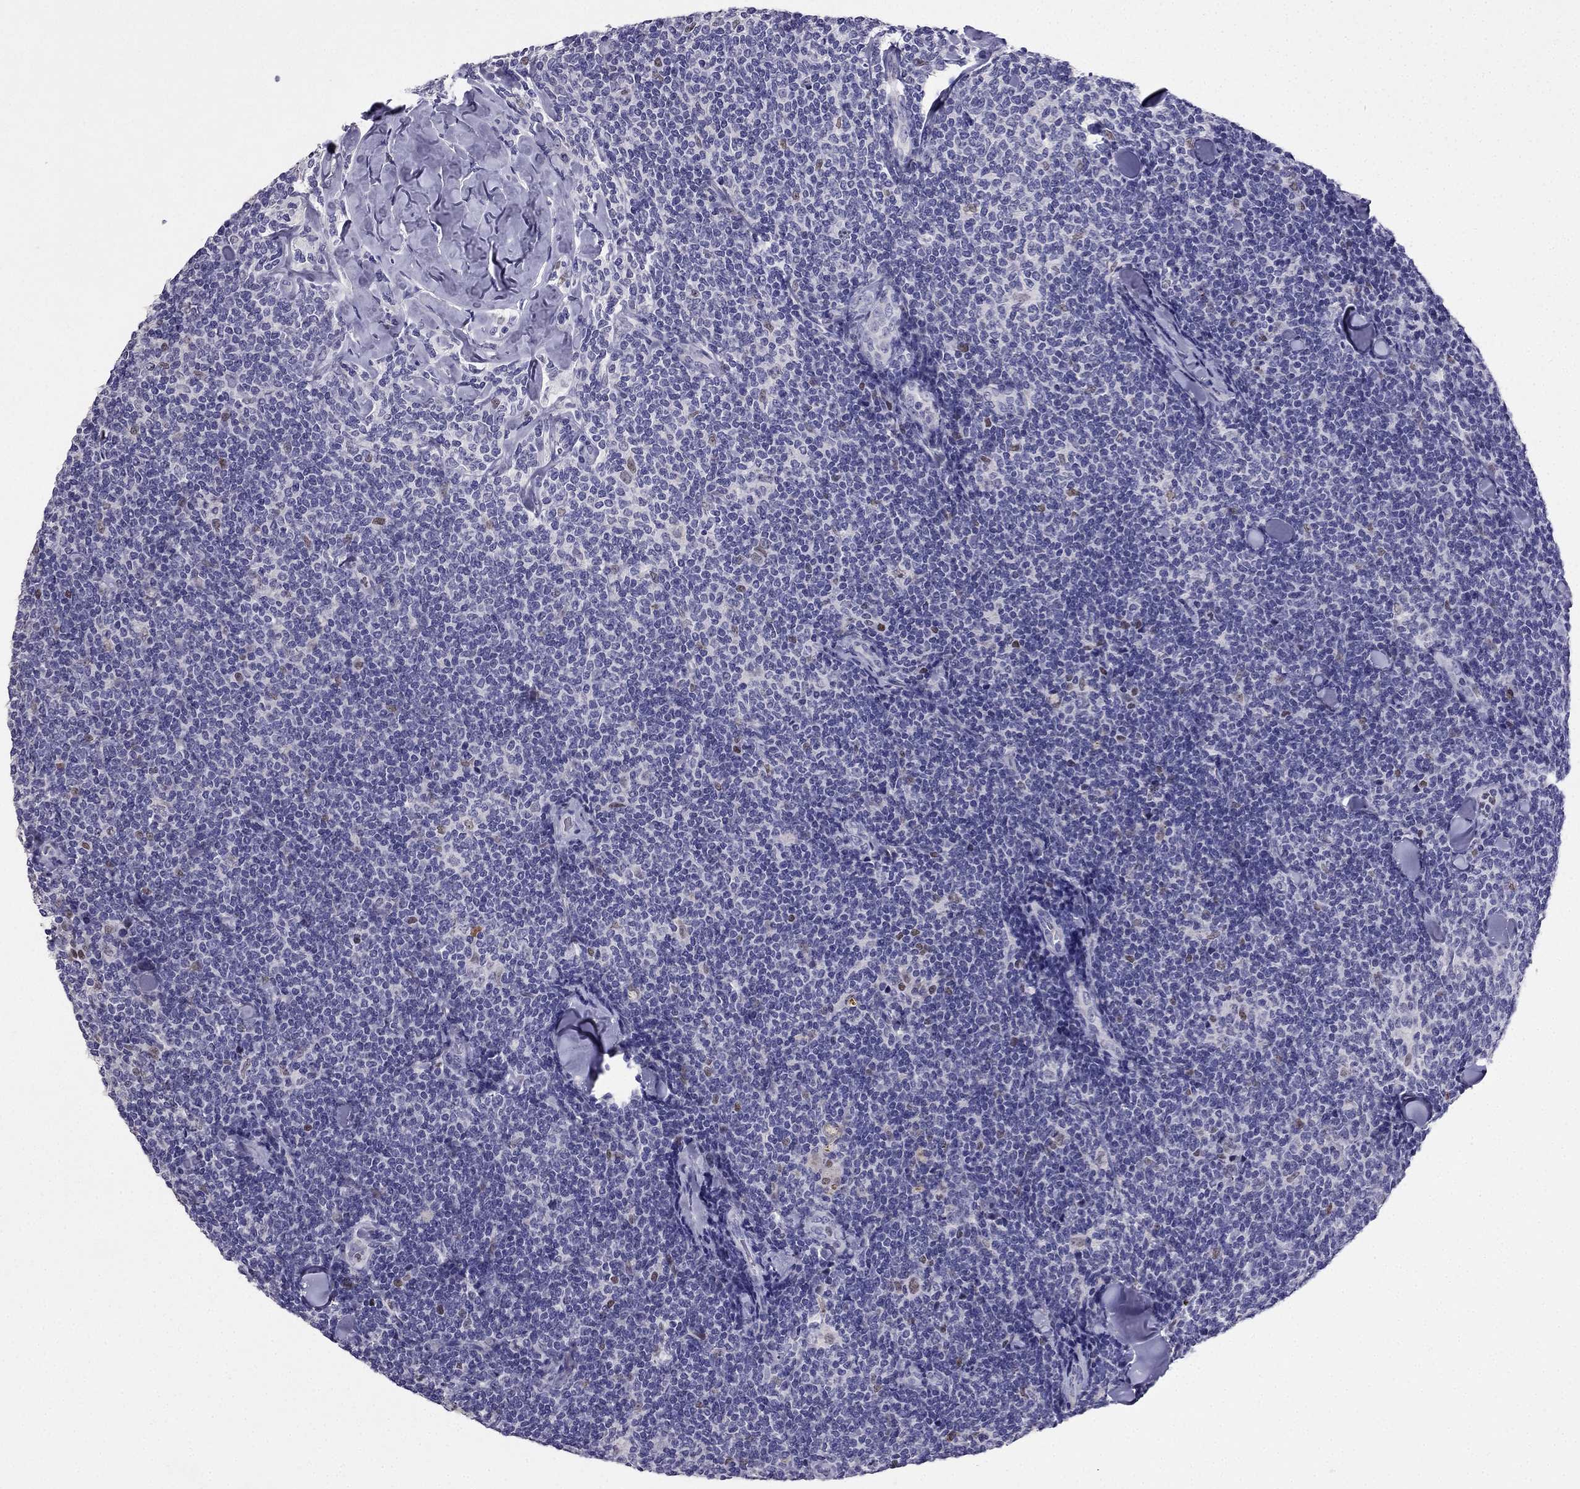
{"staining": {"intensity": "negative", "quantity": "none", "location": "none"}, "tissue": "lymphoma", "cell_type": "Tumor cells", "image_type": "cancer", "snomed": [{"axis": "morphology", "description": "Malignant lymphoma, non-Hodgkin's type, Low grade"}, {"axis": "topography", "description": "Lymph node"}], "caption": "Tumor cells show no significant protein positivity in malignant lymphoma, non-Hodgkin's type (low-grade).", "gene": "ARID3A", "patient": {"sex": "female", "age": 56}}